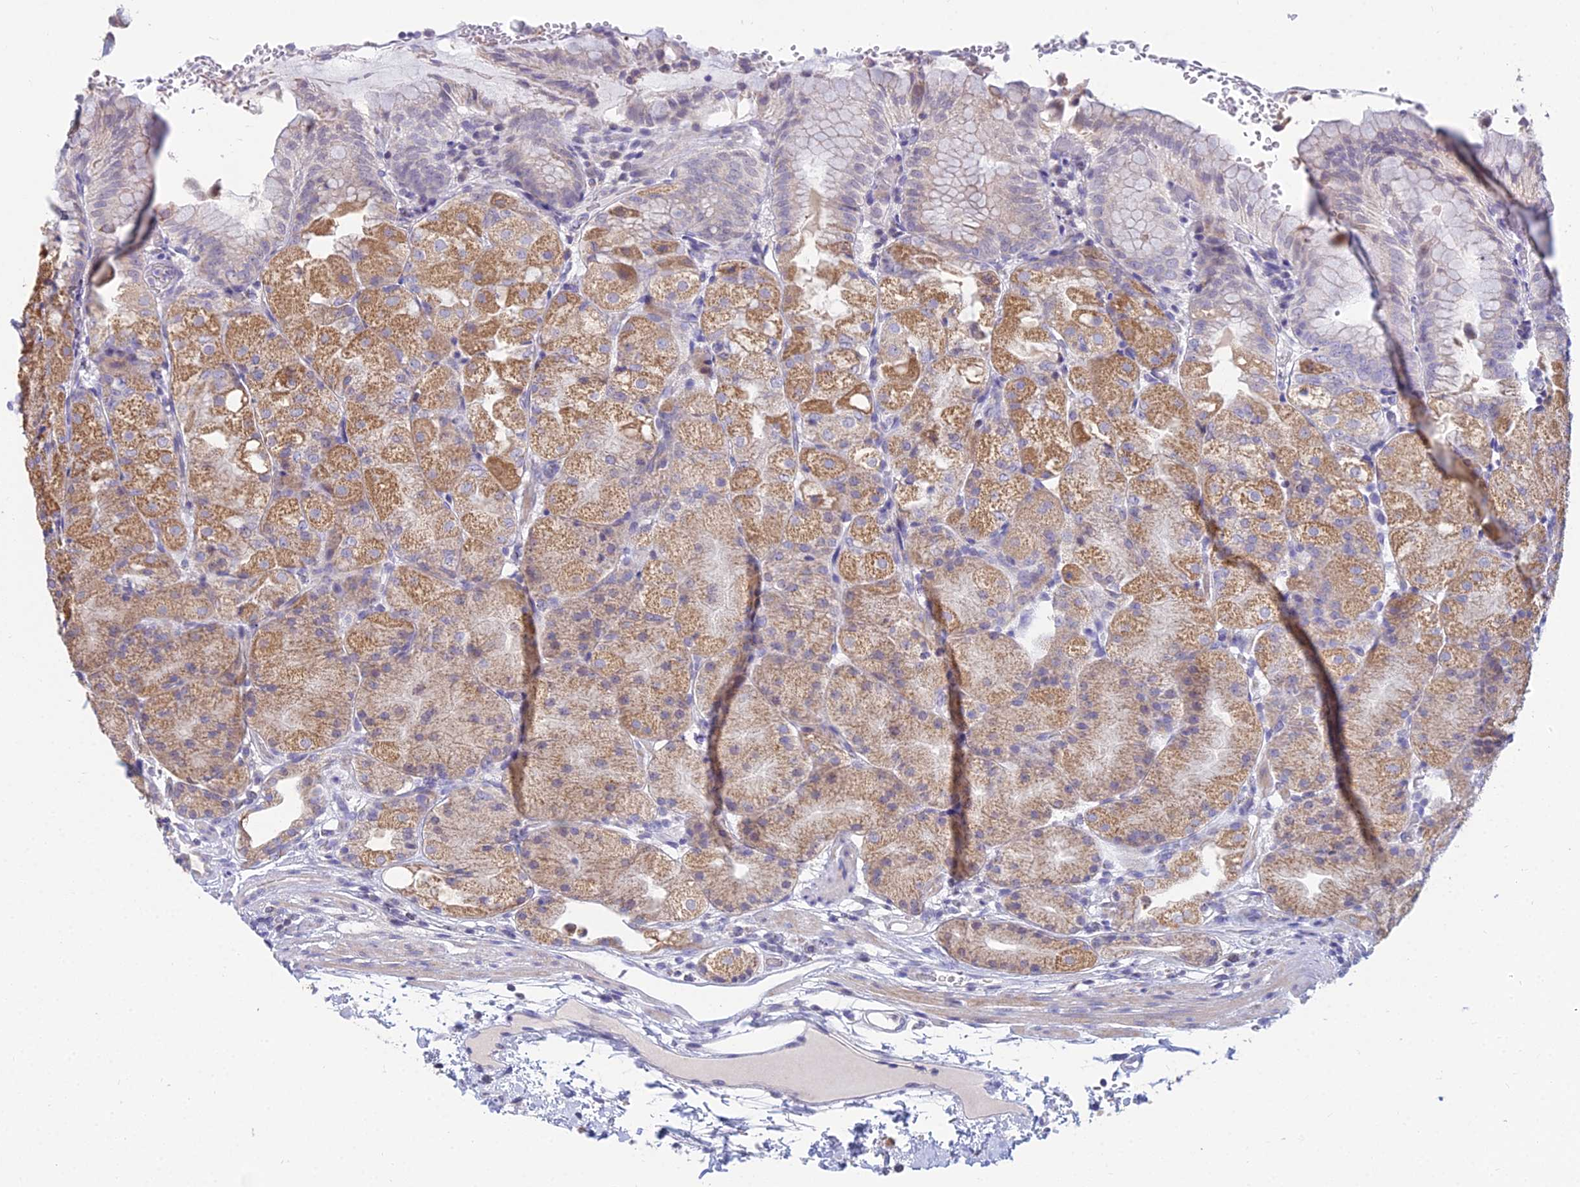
{"staining": {"intensity": "moderate", "quantity": "25%-75%", "location": "cytoplasmic/membranous"}, "tissue": "stomach", "cell_type": "Glandular cells", "image_type": "normal", "snomed": [{"axis": "morphology", "description": "Normal tissue, NOS"}, {"axis": "topography", "description": "Stomach, upper"}, {"axis": "topography", "description": "Stomach, lower"}], "caption": "Protein staining displays moderate cytoplasmic/membranous expression in about 25%-75% of glandular cells in normal stomach.", "gene": "CFAP206", "patient": {"sex": "male", "age": 62}}